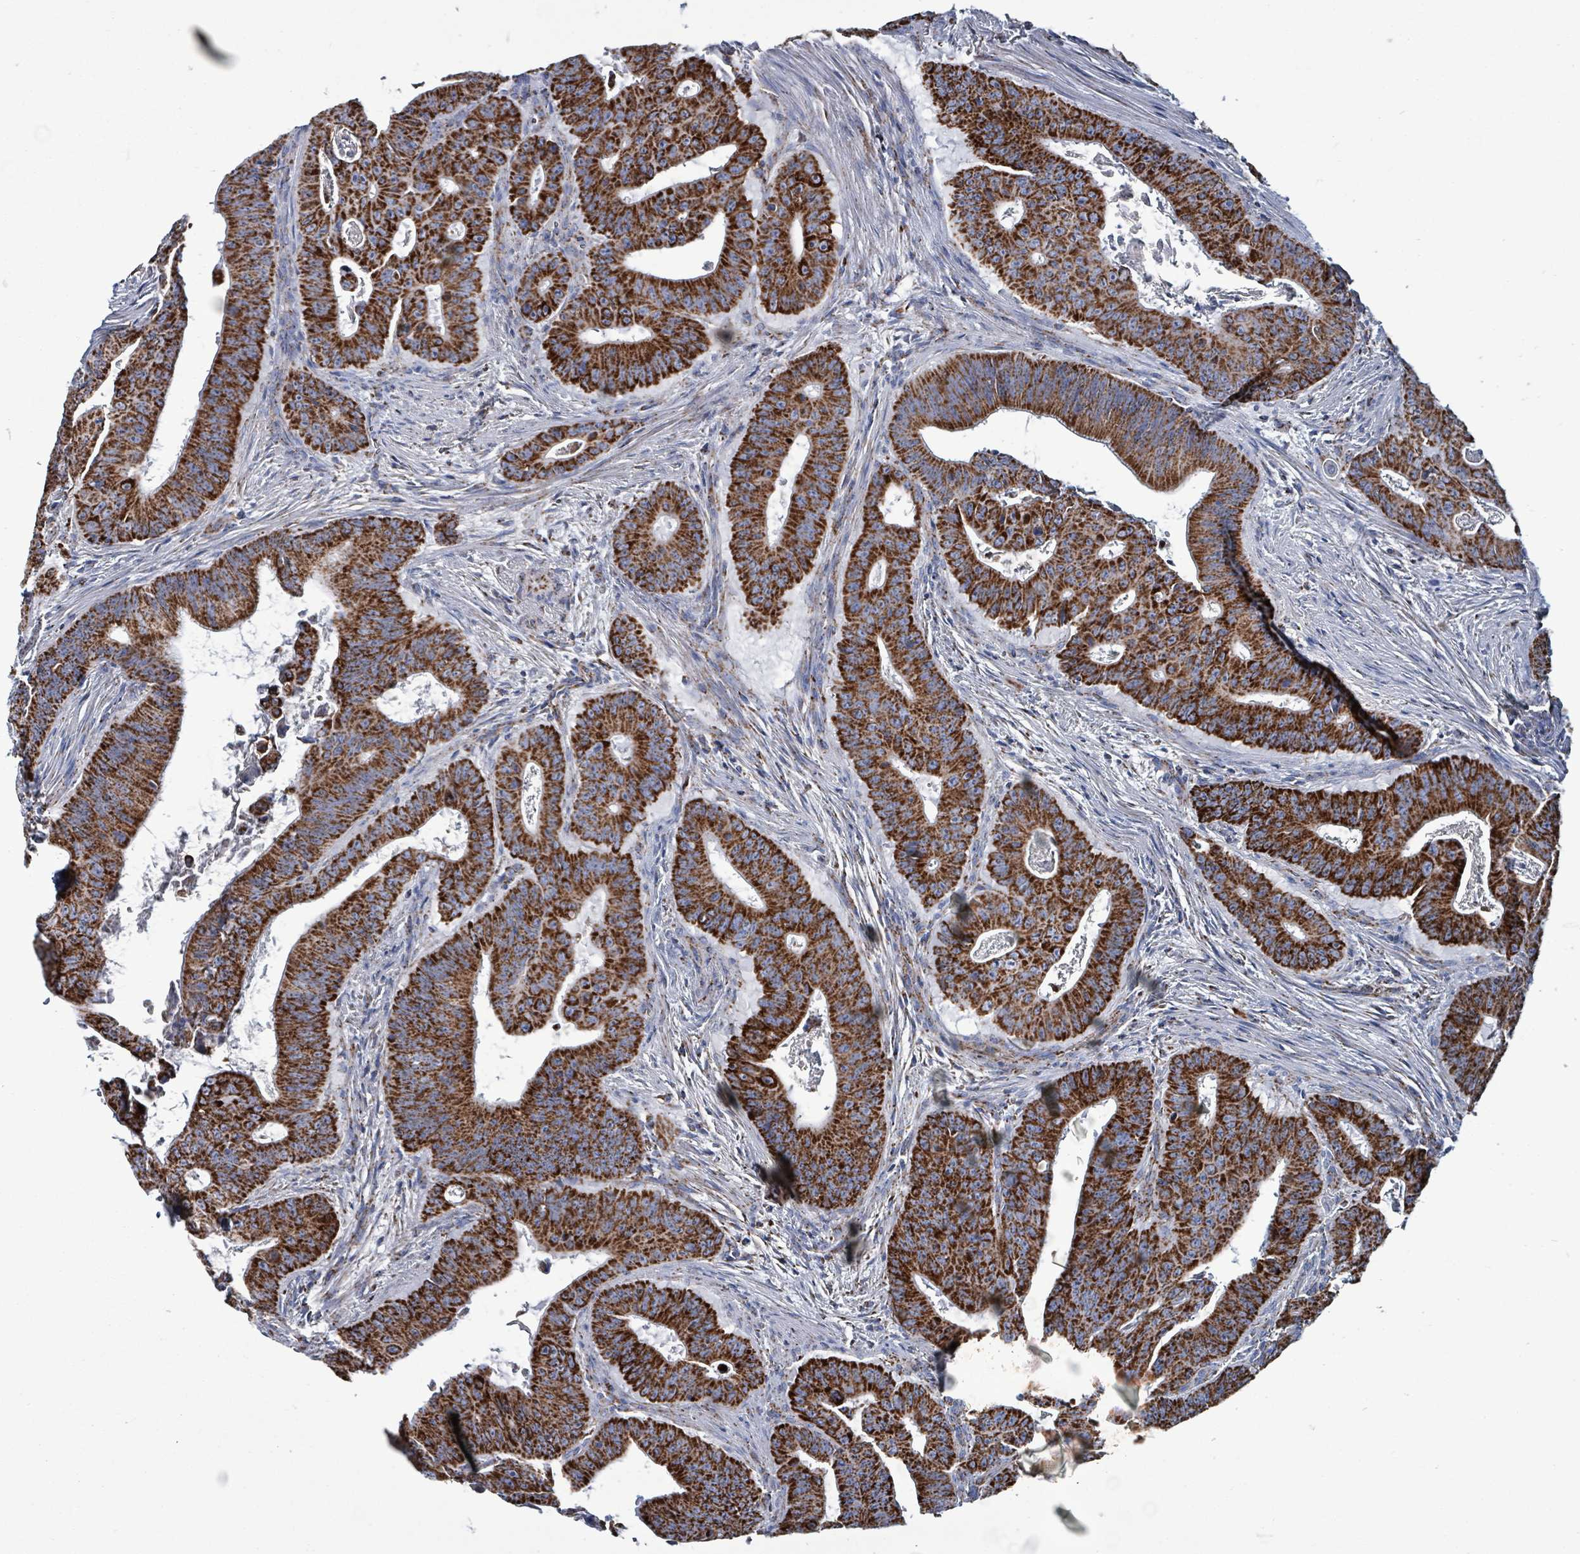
{"staining": {"intensity": "strong", "quantity": ">75%", "location": "cytoplasmic/membranous"}, "tissue": "colorectal cancer", "cell_type": "Tumor cells", "image_type": "cancer", "snomed": [{"axis": "morphology", "description": "Adenocarcinoma, NOS"}, {"axis": "topography", "description": "Rectum"}], "caption": "IHC (DAB) staining of colorectal cancer demonstrates strong cytoplasmic/membranous protein staining in about >75% of tumor cells. The protein is shown in brown color, while the nuclei are stained blue.", "gene": "IDH3B", "patient": {"sex": "female", "age": 75}}